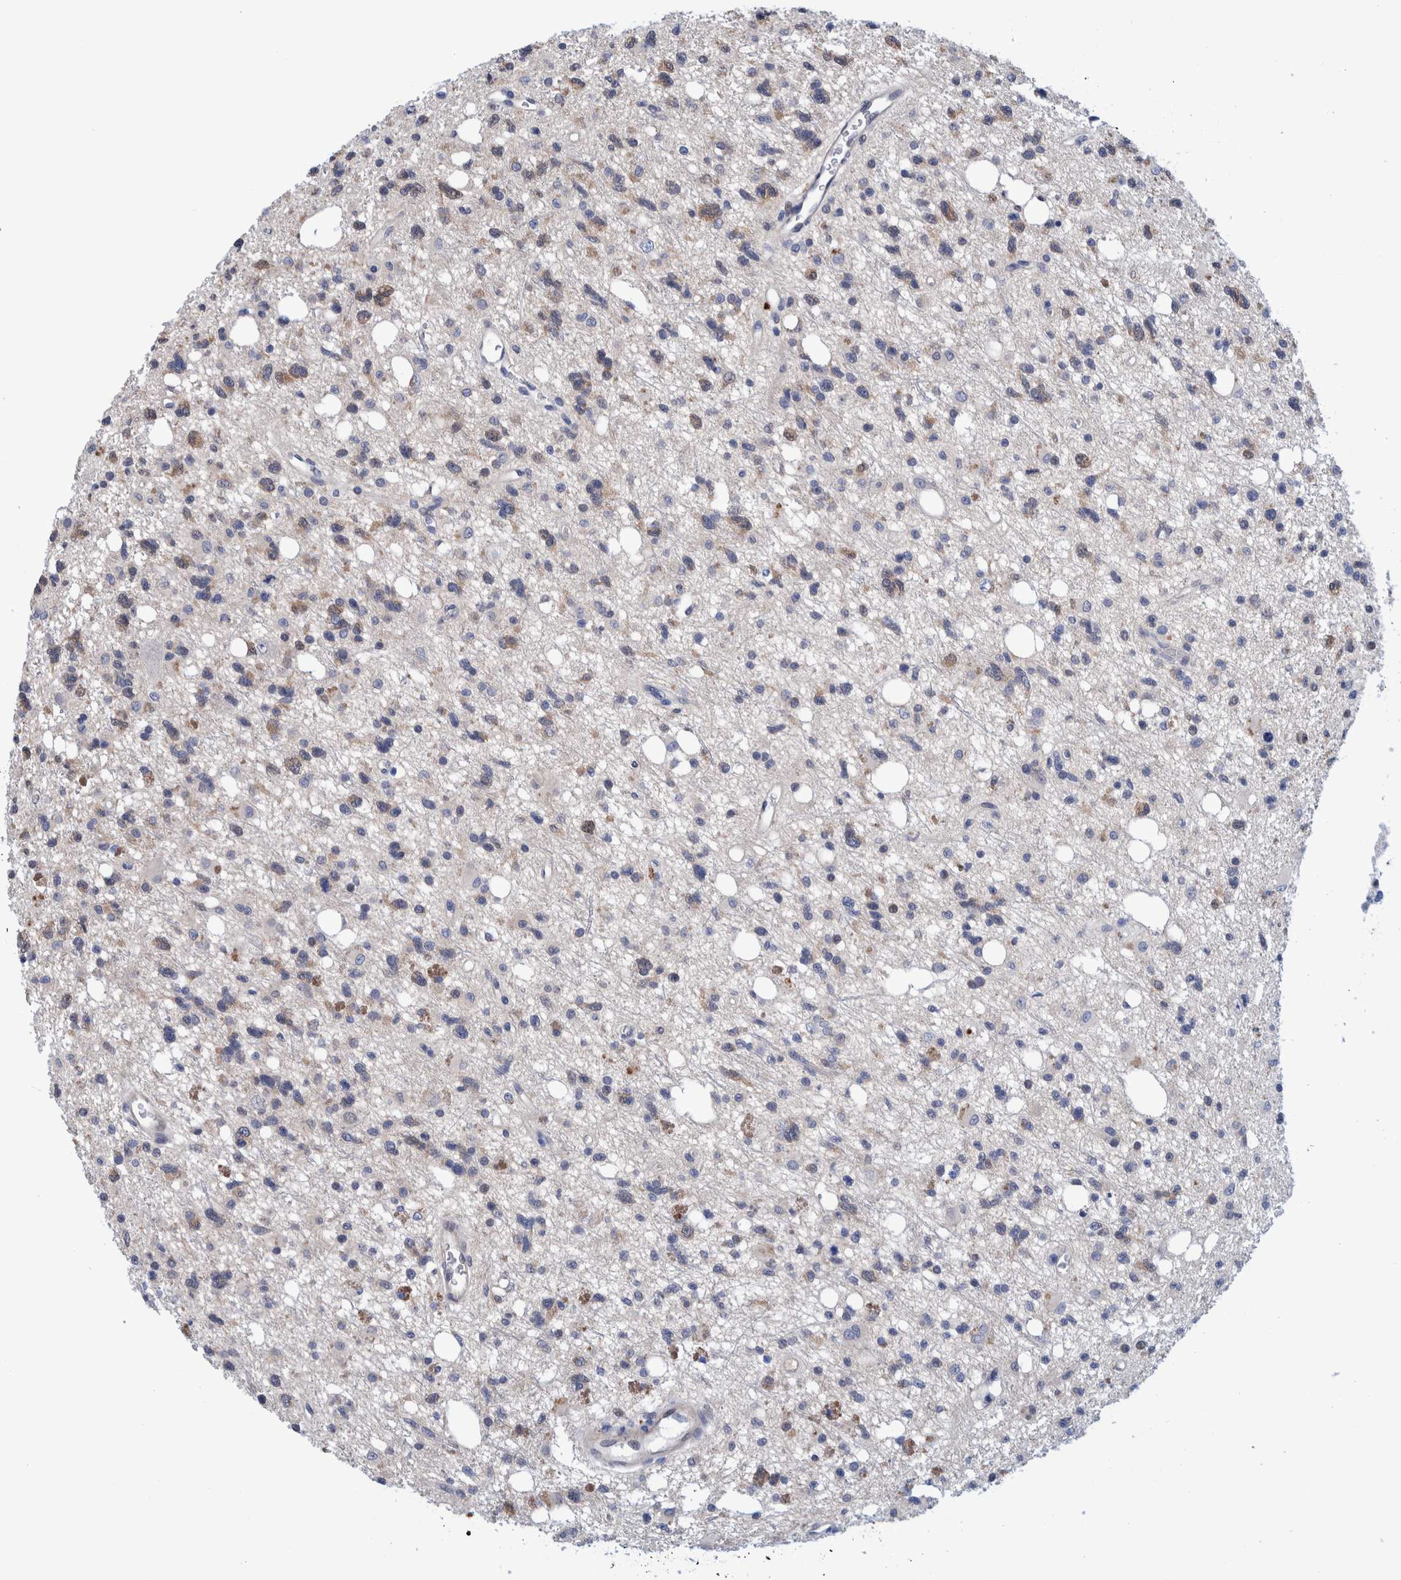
{"staining": {"intensity": "weak", "quantity": "<25%", "location": "cytoplasmic/membranous"}, "tissue": "glioma", "cell_type": "Tumor cells", "image_type": "cancer", "snomed": [{"axis": "morphology", "description": "Glioma, malignant, High grade"}, {"axis": "topography", "description": "Brain"}], "caption": "Immunohistochemistry (IHC) of human high-grade glioma (malignant) displays no staining in tumor cells. Nuclei are stained in blue.", "gene": "PFAS", "patient": {"sex": "female", "age": 62}}